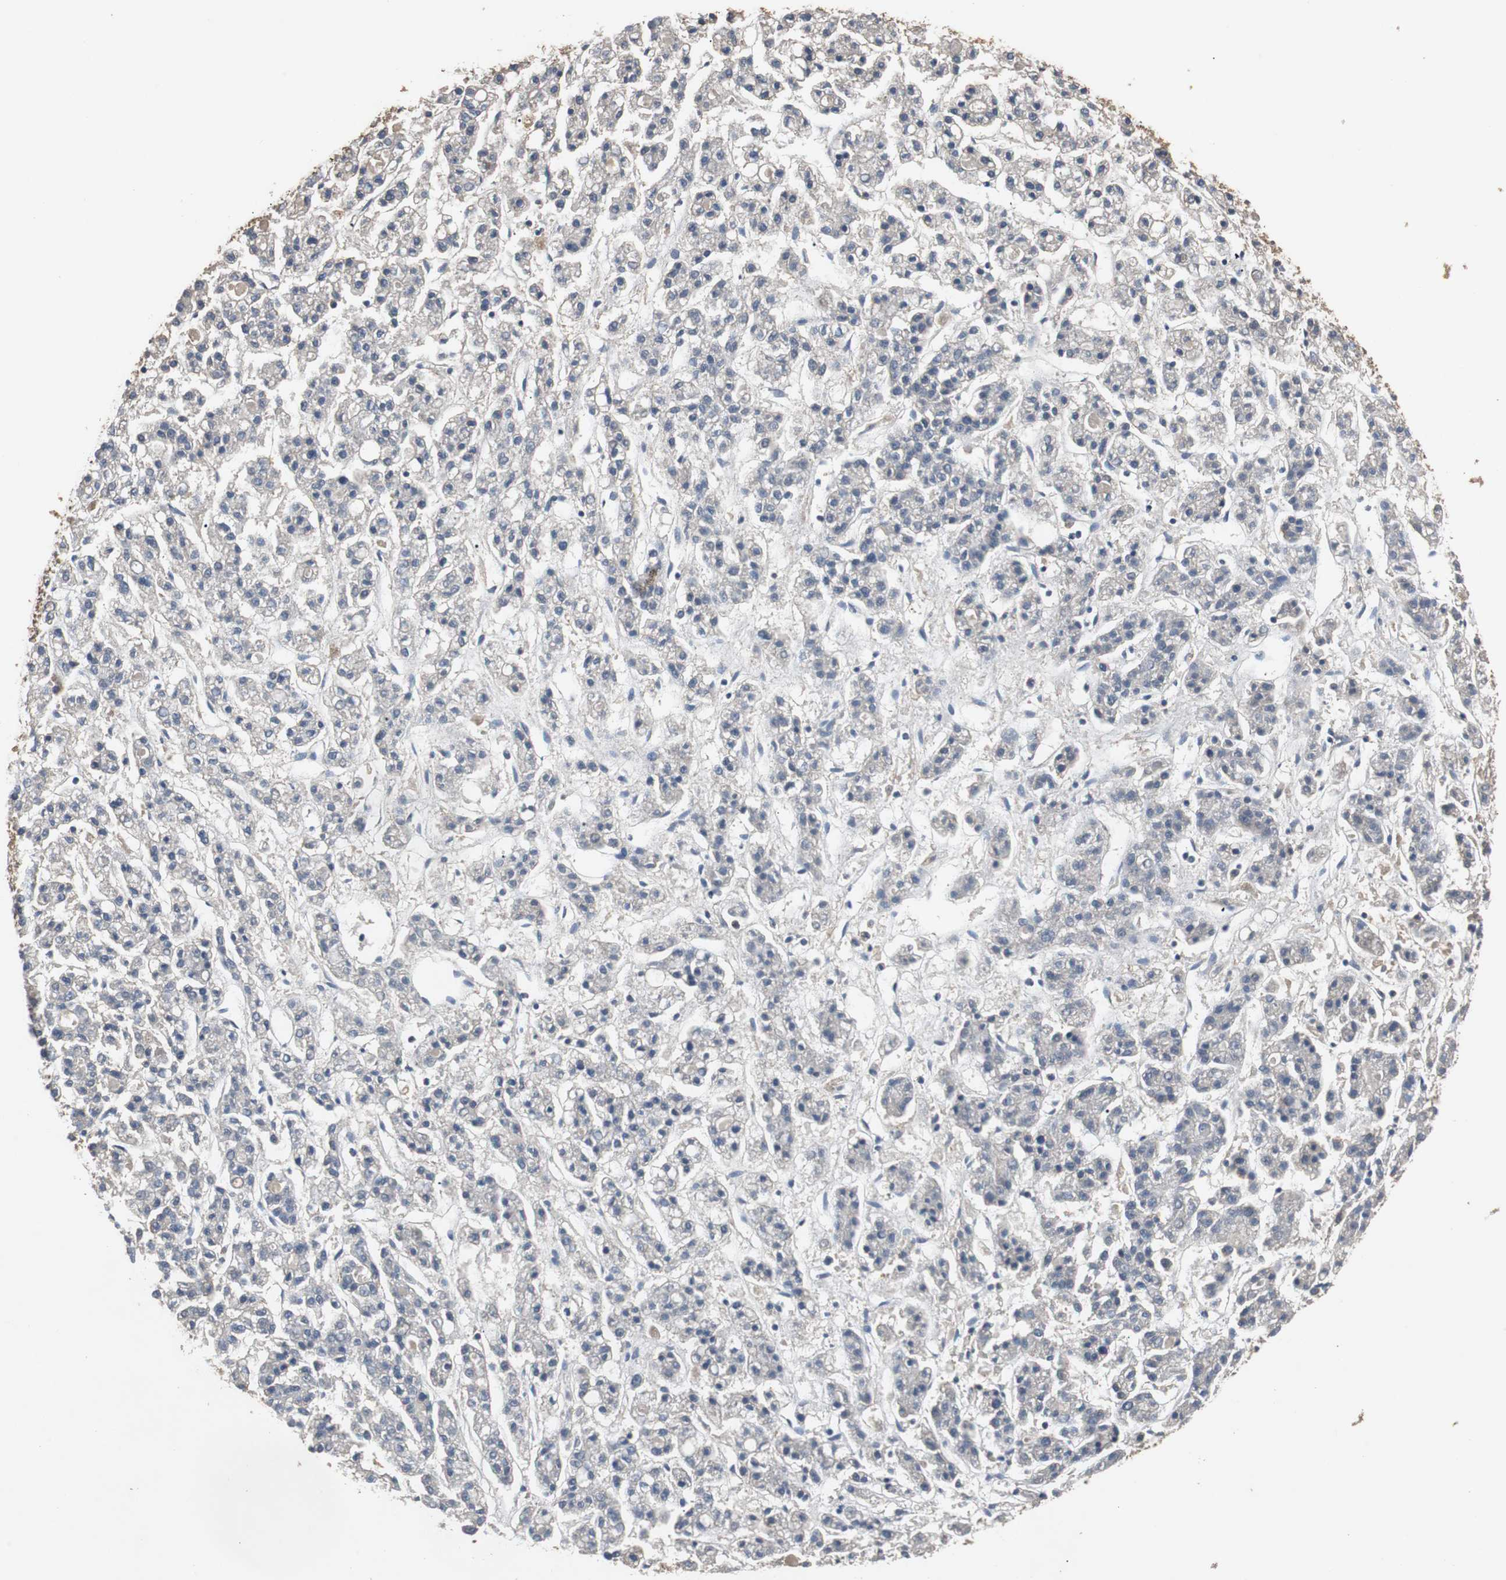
{"staining": {"intensity": "negative", "quantity": "none", "location": "none"}, "tissue": "liver cancer", "cell_type": "Tumor cells", "image_type": "cancer", "snomed": [{"axis": "morphology", "description": "Carcinoma, Hepatocellular, NOS"}, {"axis": "topography", "description": "Liver"}], "caption": "Histopathology image shows no significant protein positivity in tumor cells of liver cancer (hepatocellular carcinoma).", "gene": "TNFRSF14", "patient": {"sex": "male", "age": 70}}